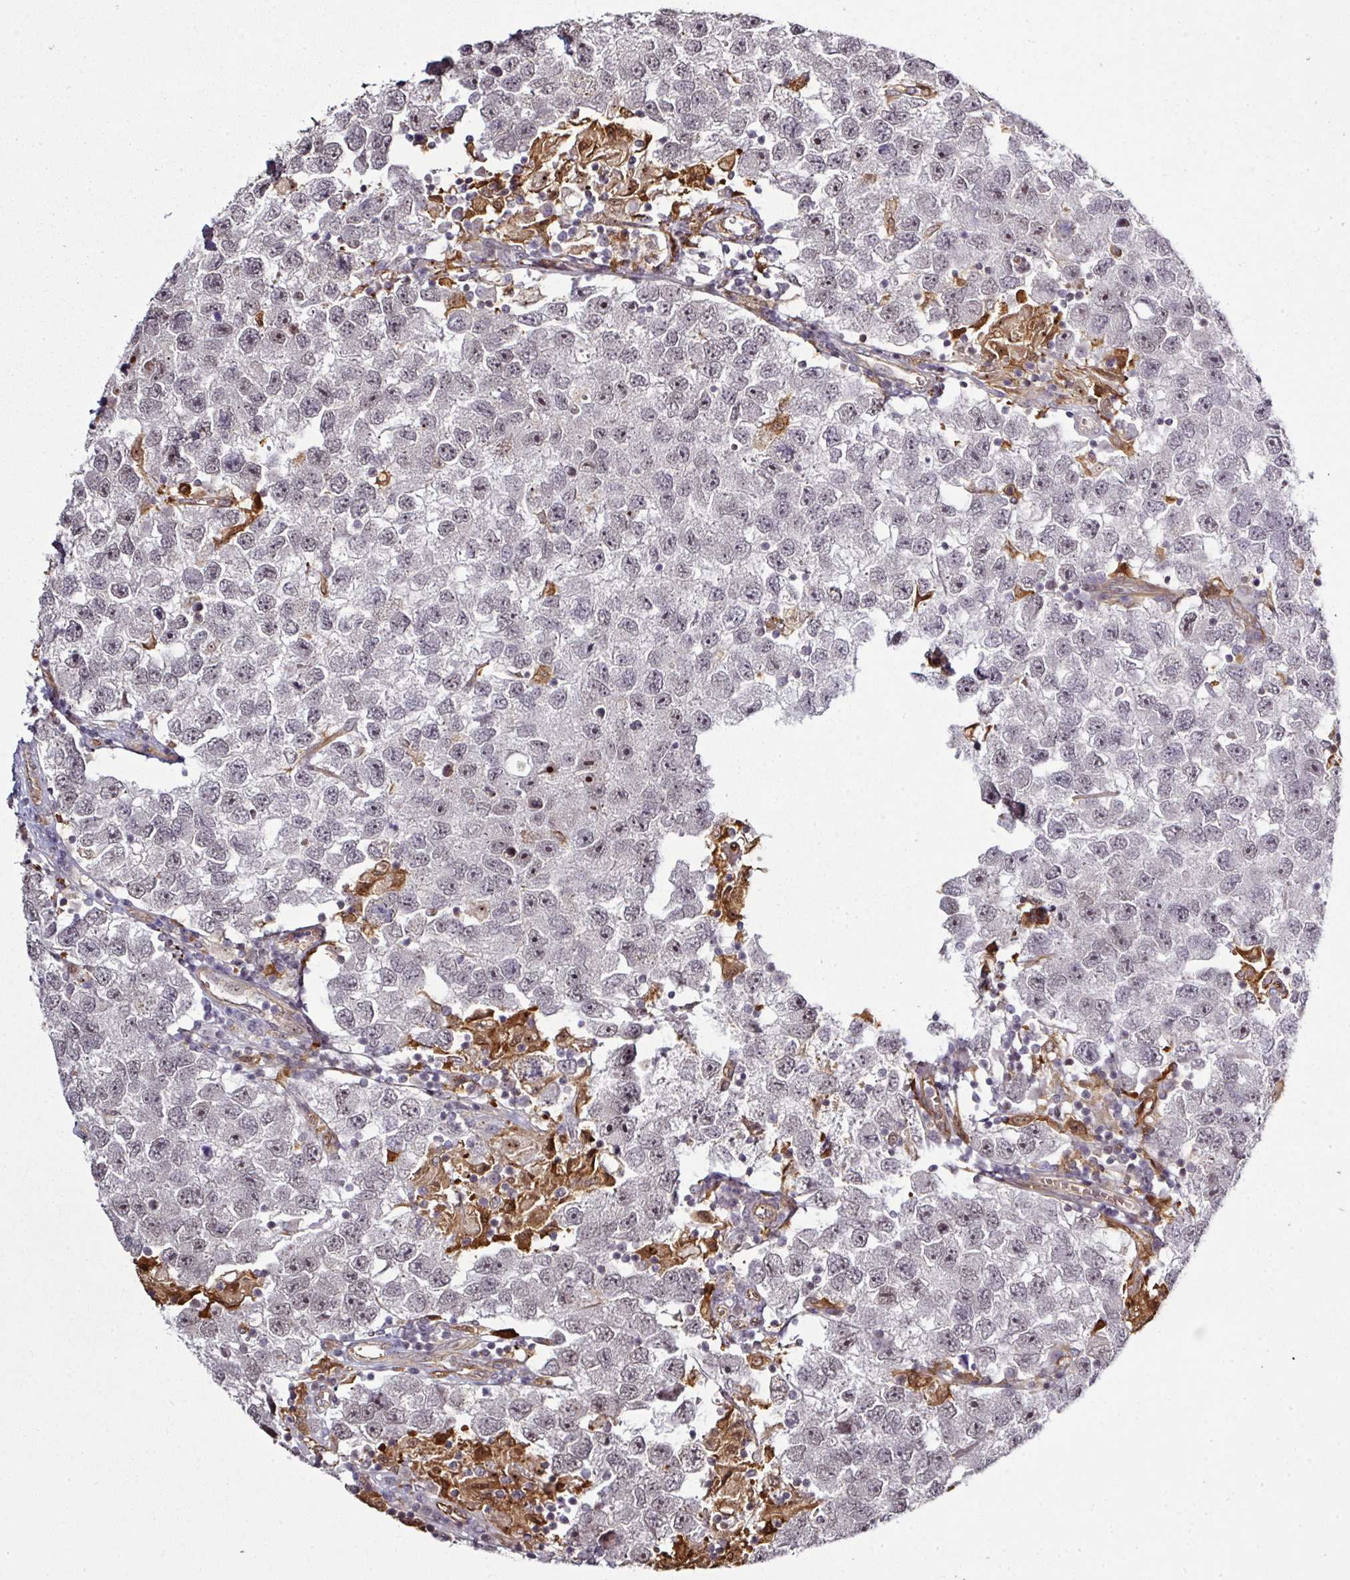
{"staining": {"intensity": "weak", "quantity": "<25%", "location": "nuclear"}, "tissue": "testis cancer", "cell_type": "Tumor cells", "image_type": "cancer", "snomed": [{"axis": "morphology", "description": "Seminoma, NOS"}, {"axis": "topography", "description": "Testis"}], "caption": "A photomicrograph of seminoma (testis) stained for a protein shows no brown staining in tumor cells.", "gene": "GTF2H3", "patient": {"sex": "male", "age": 26}}